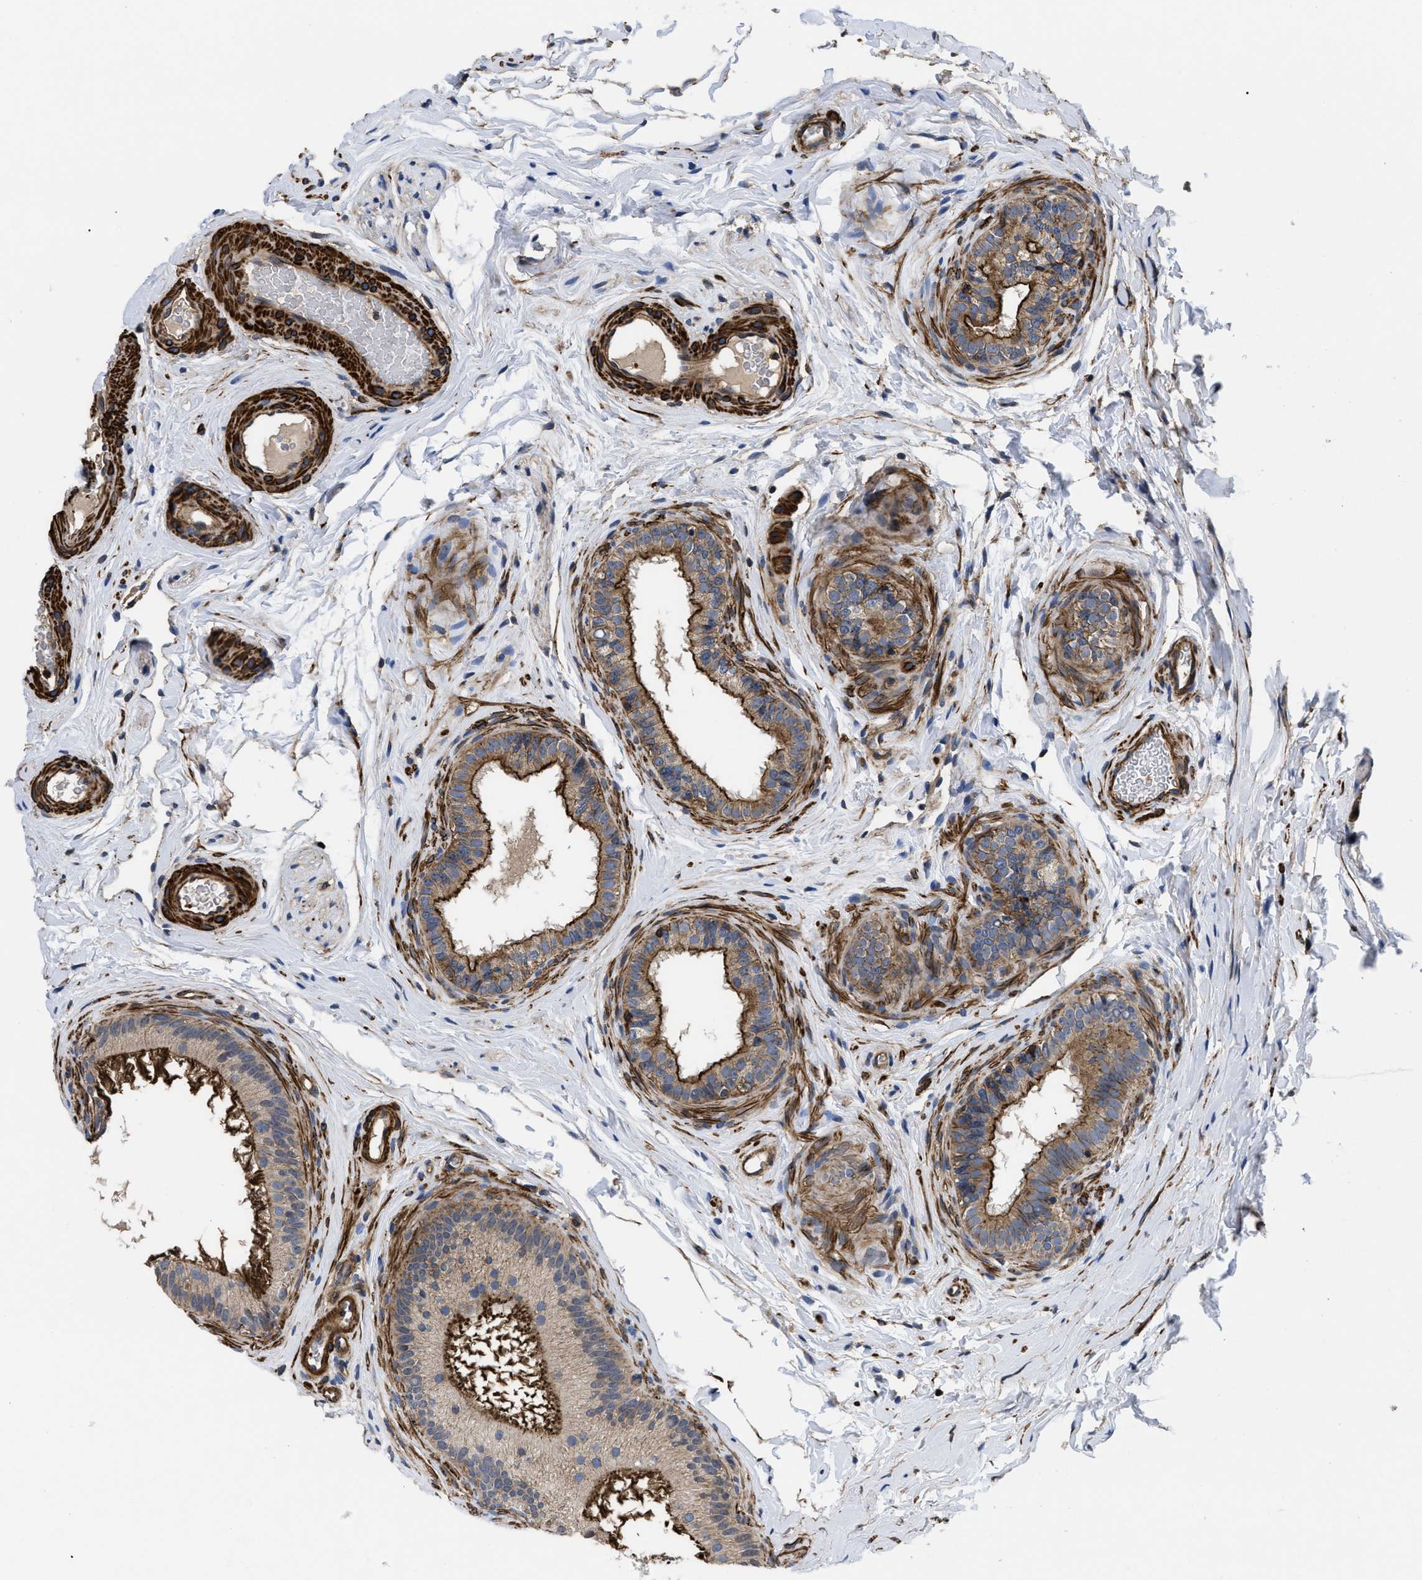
{"staining": {"intensity": "strong", "quantity": ">75%", "location": "cytoplasmic/membranous"}, "tissue": "epididymis", "cell_type": "Glandular cells", "image_type": "normal", "snomed": [{"axis": "morphology", "description": "Normal tissue, NOS"}, {"axis": "topography", "description": "Testis"}, {"axis": "topography", "description": "Epididymis"}], "caption": "This is an image of IHC staining of normal epididymis, which shows strong staining in the cytoplasmic/membranous of glandular cells.", "gene": "SCUBE2", "patient": {"sex": "male", "age": 36}}